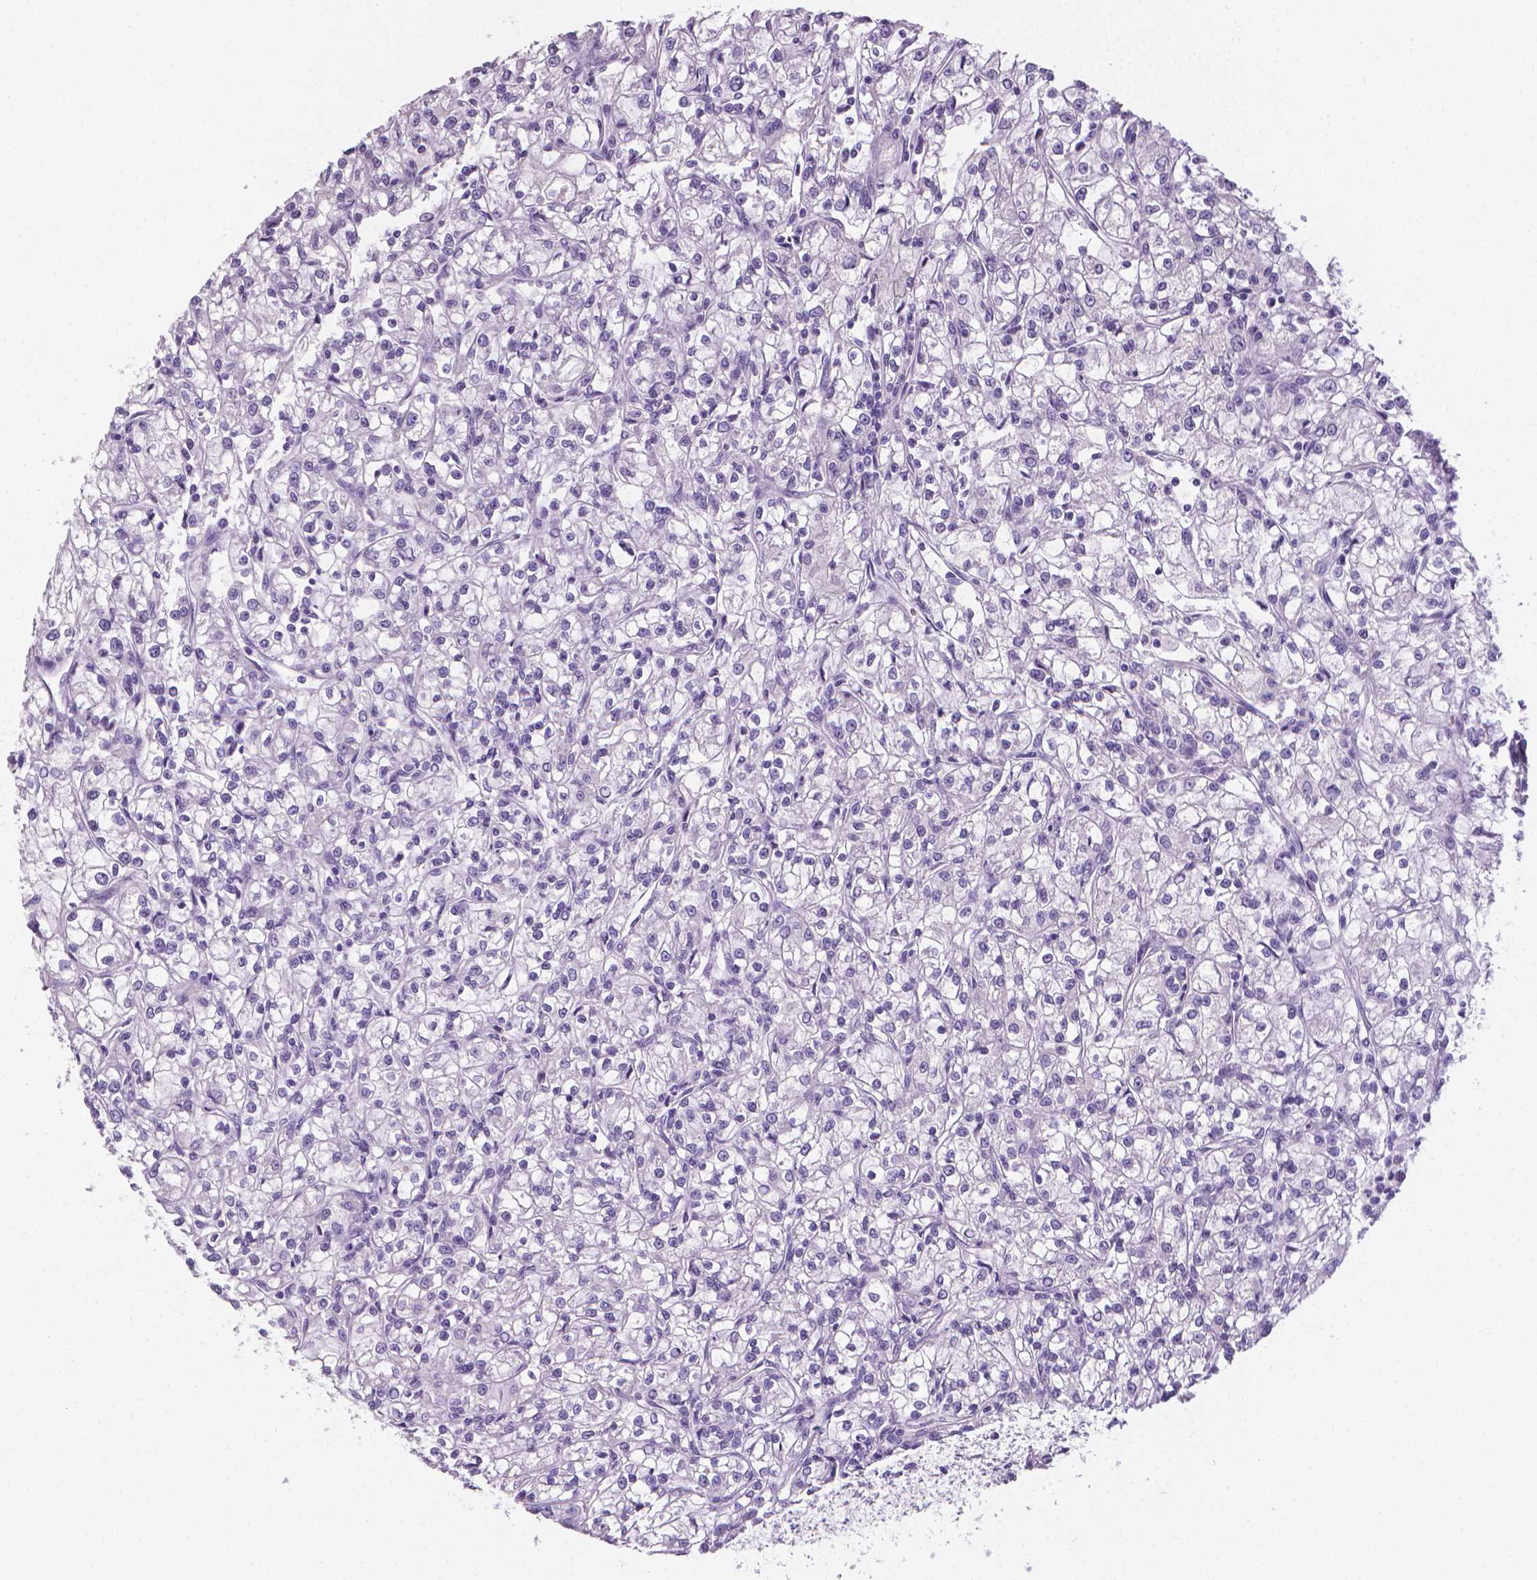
{"staining": {"intensity": "negative", "quantity": "none", "location": "none"}, "tissue": "renal cancer", "cell_type": "Tumor cells", "image_type": "cancer", "snomed": [{"axis": "morphology", "description": "Adenocarcinoma, NOS"}, {"axis": "topography", "description": "Kidney"}], "caption": "Renal cancer (adenocarcinoma) stained for a protein using immunohistochemistry (IHC) demonstrates no expression tumor cells.", "gene": "XPNPEP2", "patient": {"sex": "female", "age": 59}}